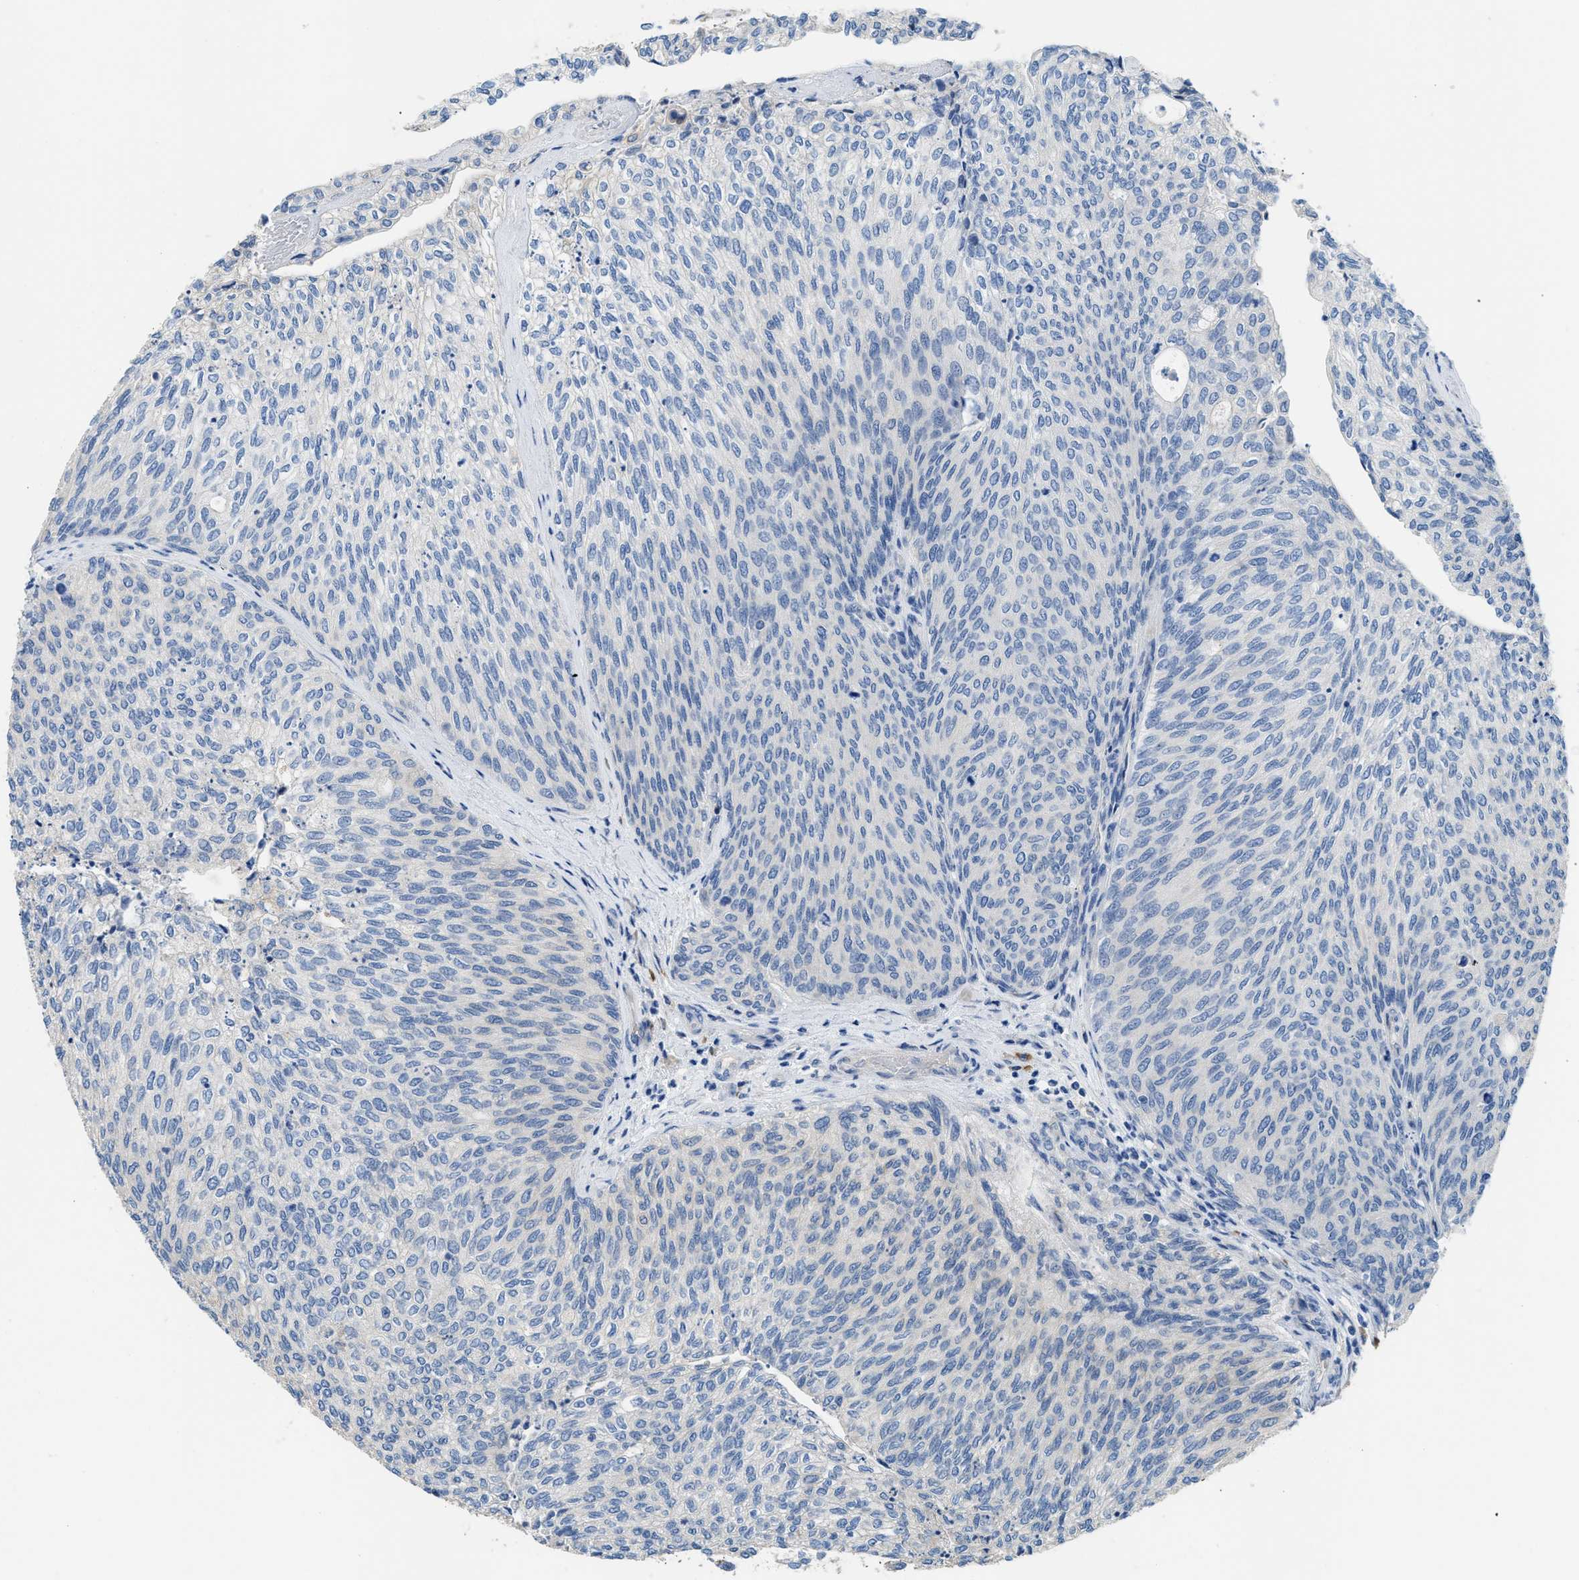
{"staining": {"intensity": "negative", "quantity": "none", "location": "none"}, "tissue": "urothelial cancer", "cell_type": "Tumor cells", "image_type": "cancer", "snomed": [{"axis": "morphology", "description": "Urothelial carcinoma, Low grade"}, {"axis": "topography", "description": "Urinary bladder"}], "caption": "A histopathology image of urothelial carcinoma (low-grade) stained for a protein demonstrates no brown staining in tumor cells. Brightfield microscopy of IHC stained with DAB (3,3'-diaminobenzidine) (brown) and hematoxylin (blue), captured at high magnification.", "gene": "C1S", "patient": {"sex": "female", "age": 79}}